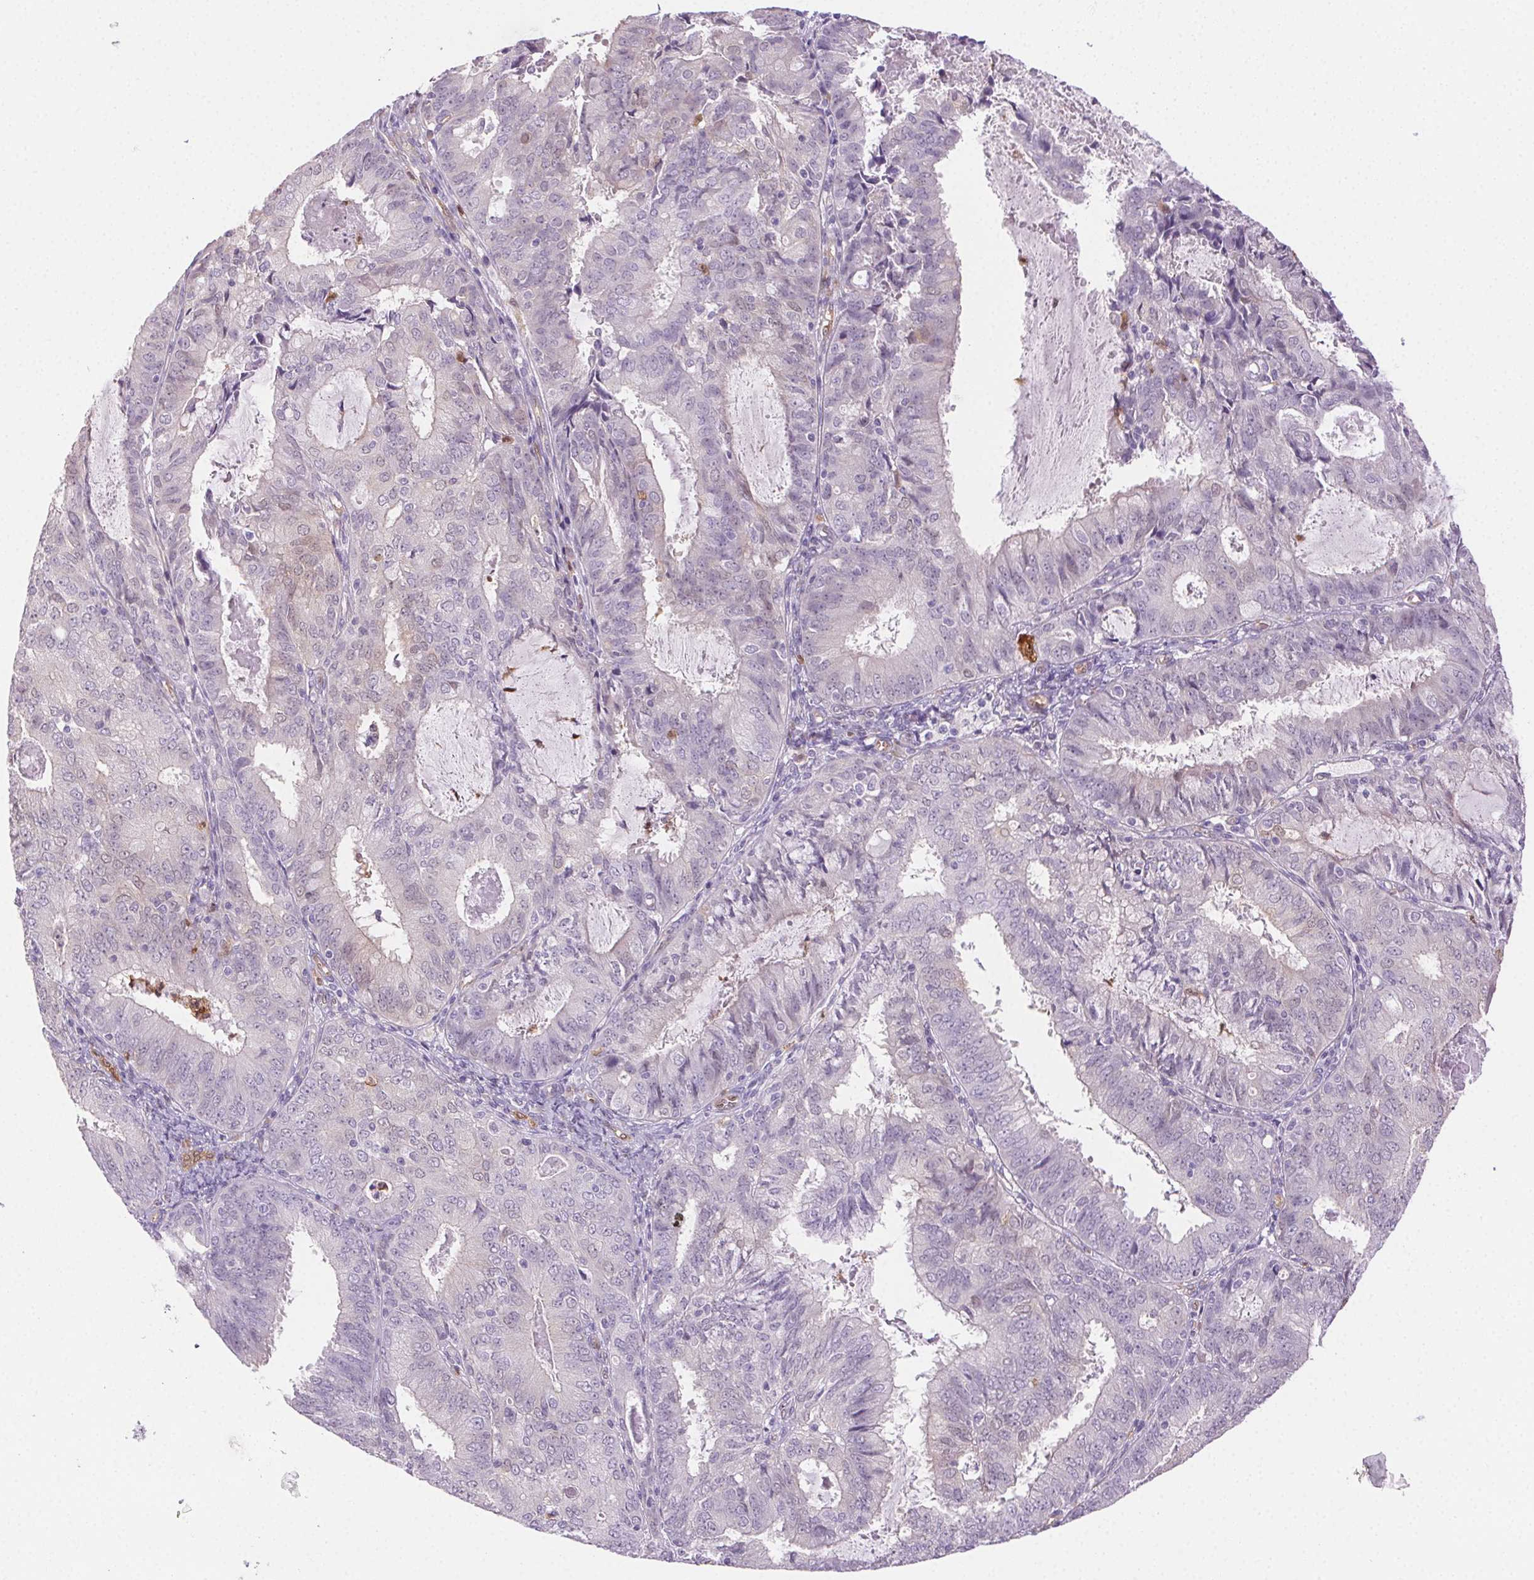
{"staining": {"intensity": "negative", "quantity": "none", "location": "none"}, "tissue": "endometrial cancer", "cell_type": "Tumor cells", "image_type": "cancer", "snomed": [{"axis": "morphology", "description": "Adenocarcinoma, NOS"}, {"axis": "topography", "description": "Endometrium"}], "caption": "The image demonstrates no significant expression in tumor cells of endometrial cancer.", "gene": "TMEM45A", "patient": {"sex": "female", "age": 57}}